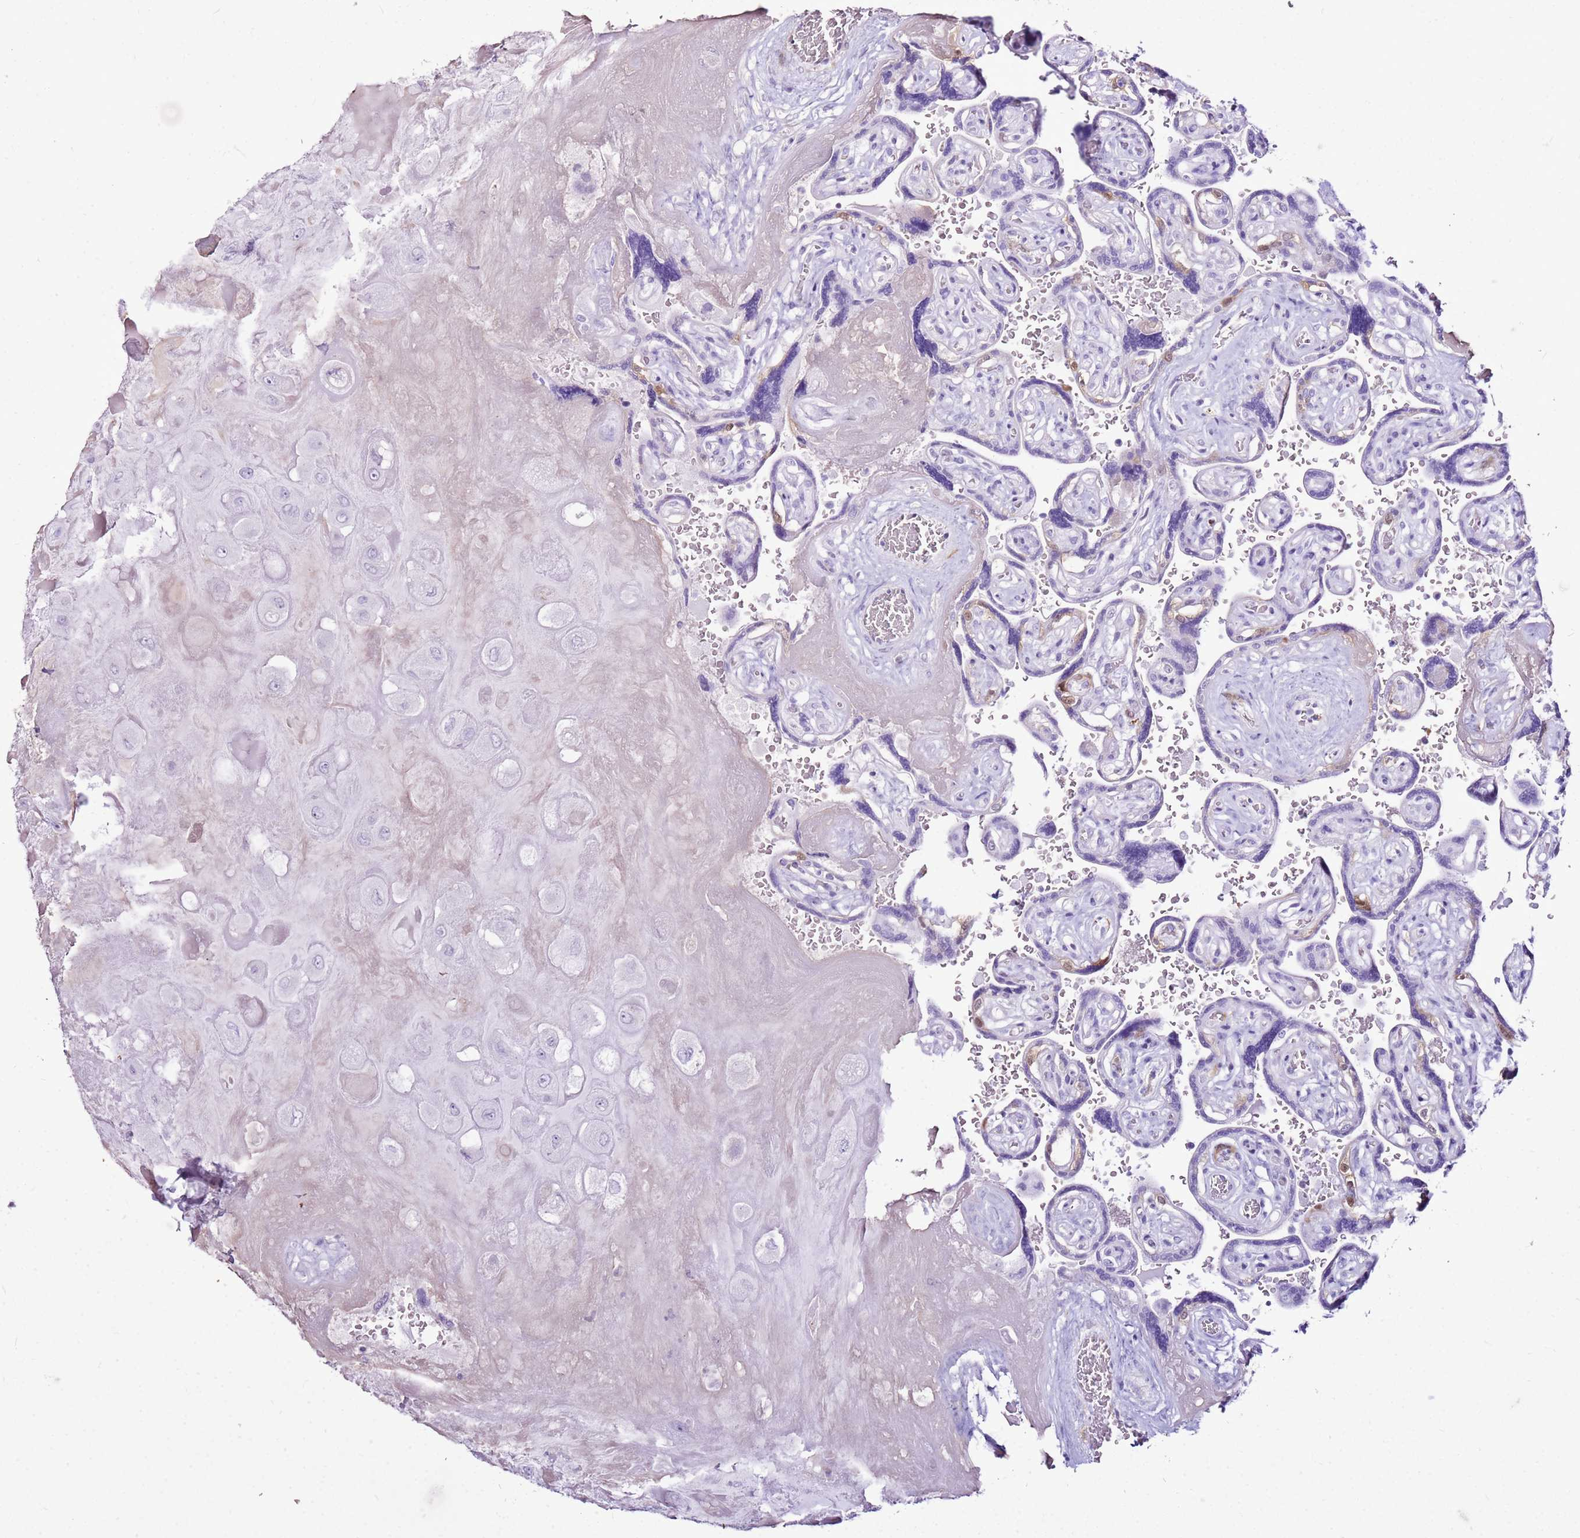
{"staining": {"intensity": "negative", "quantity": "none", "location": "none"}, "tissue": "placenta", "cell_type": "Decidual cells", "image_type": "normal", "snomed": [{"axis": "morphology", "description": "Normal tissue, NOS"}, {"axis": "topography", "description": "Placenta"}], "caption": "An IHC micrograph of unremarkable placenta is shown. There is no staining in decidual cells of placenta. (Brightfield microscopy of DAB (3,3'-diaminobenzidine) immunohistochemistry (IHC) at high magnification).", "gene": "SPC25", "patient": {"sex": "female", "age": 32}}